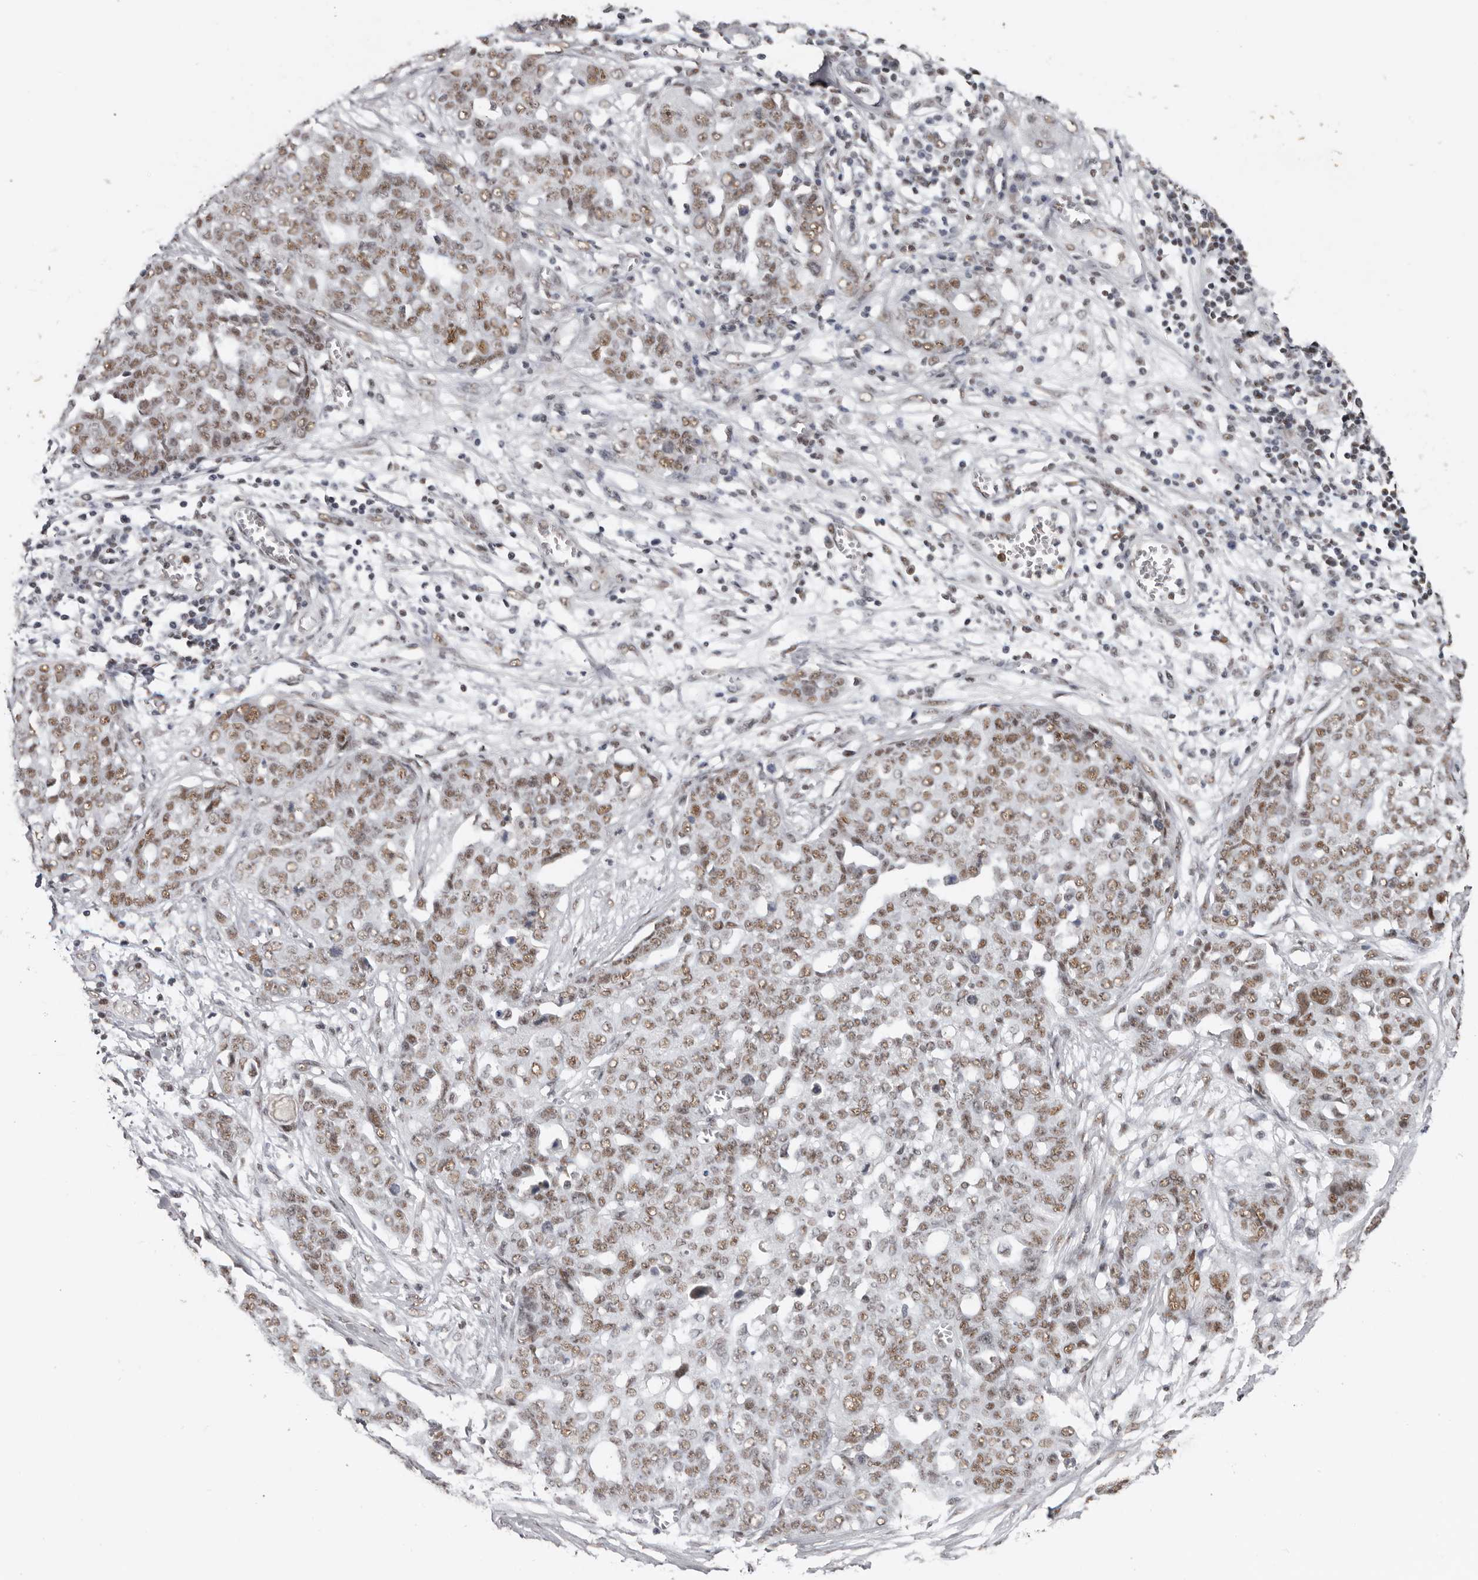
{"staining": {"intensity": "moderate", "quantity": ">75%", "location": "nuclear"}, "tissue": "ovarian cancer", "cell_type": "Tumor cells", "image_type": "cancer", "snomed": [{"axis": "morphology", "description": "Cystadenocarcinoma, serous, NOS"}, {"axis": "topography", "description": "Soft tissue"}, {"axis": "topography", "description": "Ovary"}], "caption": "This is a histology image of immunohistochemistry (IHC) staining of ovarian cancer (serous cystadenocarcinoma), which shows moderate expression in the nuclear of tumor cells.", "gene": "SCAF4", "patient": {"sex": "female", "age": 57}}